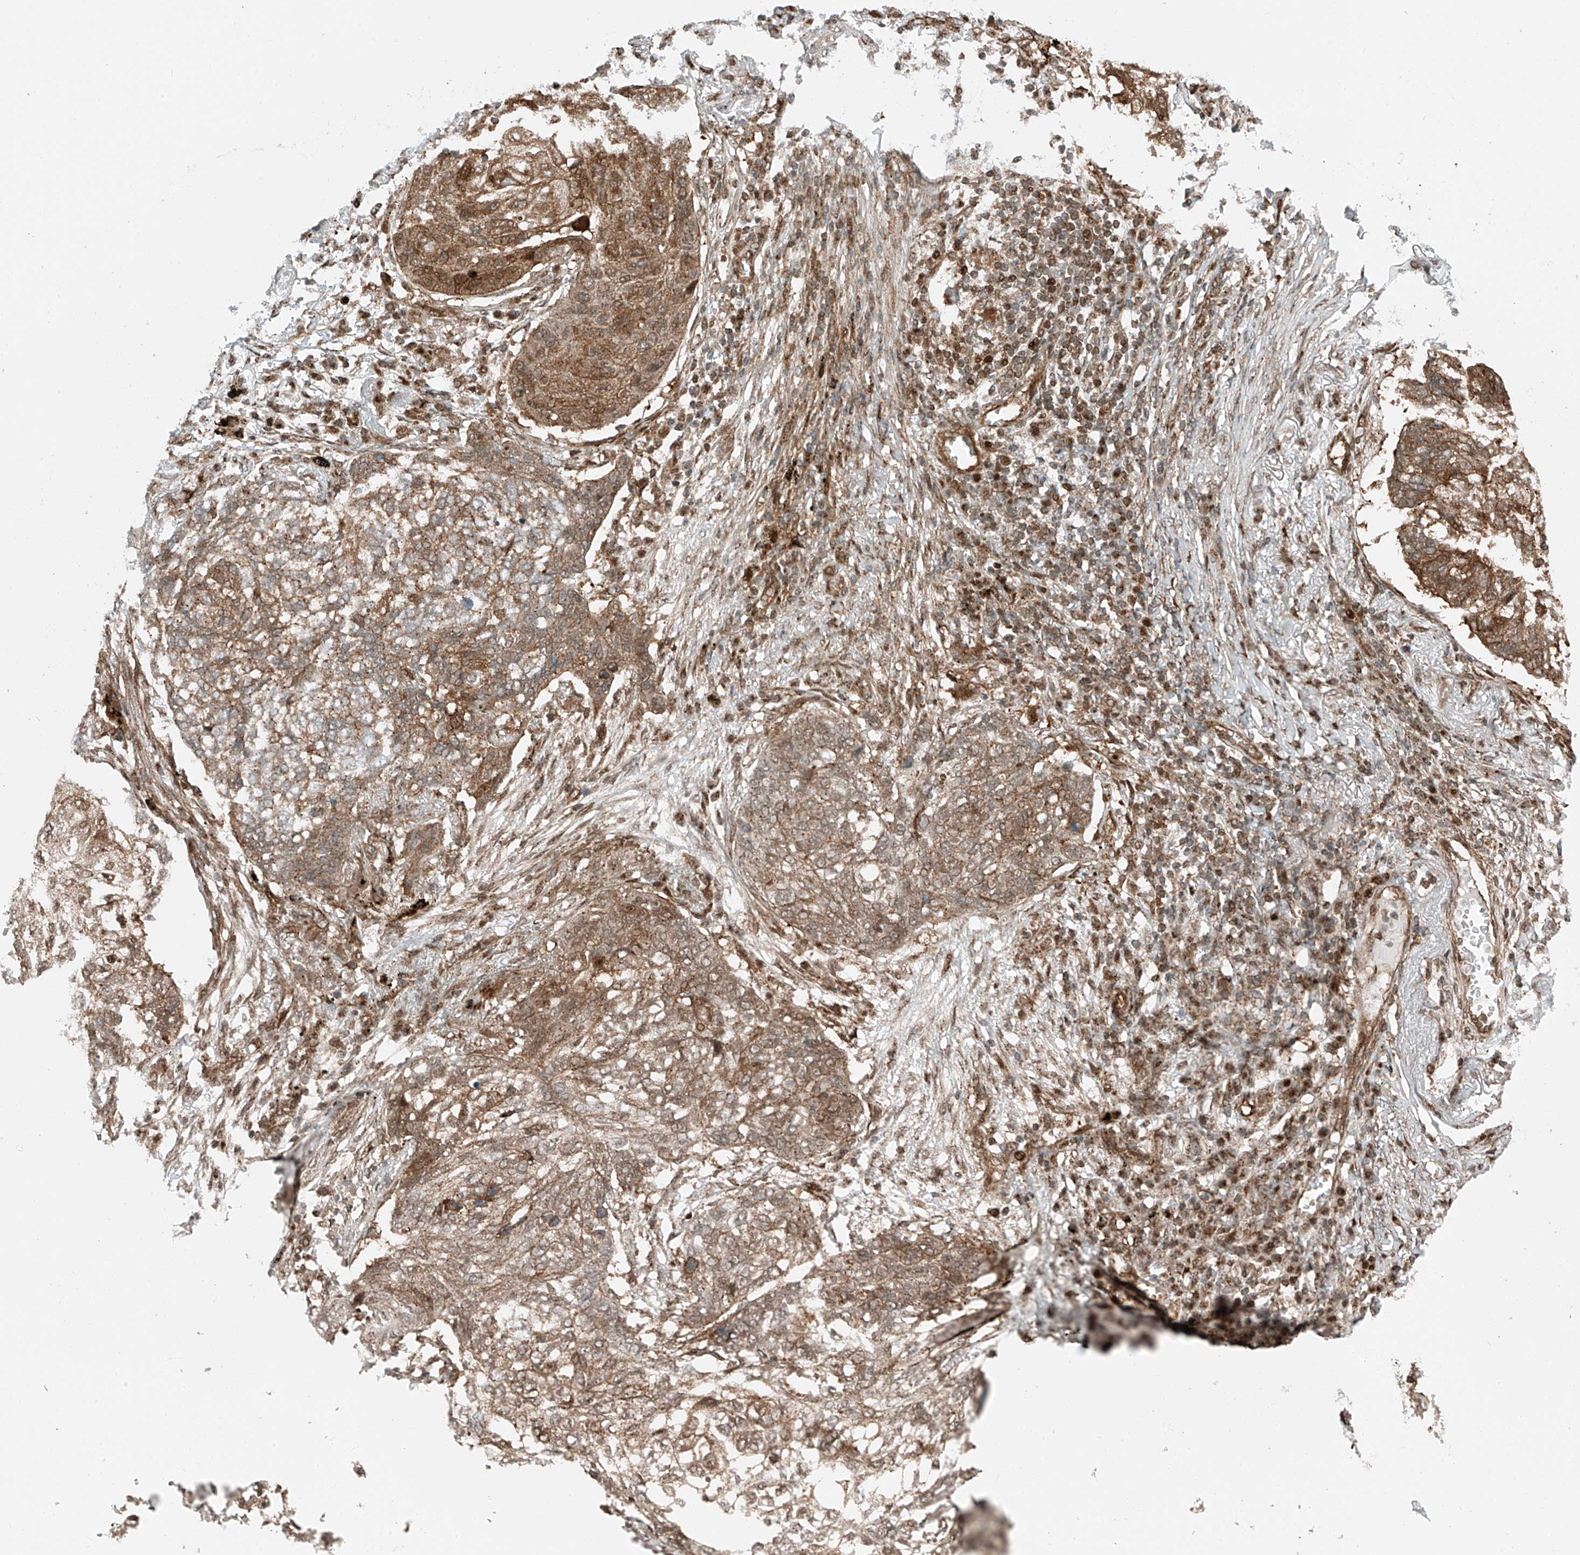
{"staining": {"intensity": "moderate", "quantity": ">75%", "location": "cytoplasmic/membranous"}, "tissue": "lung cancer", "cell_type": "Tumor cells", "image_type": "cancer", "snomed": [{"axis": "morphology", "description": "Squamous cell carcinoma, NOS"}, {"axis": "topography", "description": "Lung"}], "caption": "Protein expression analysis of human lung squamous cell carcinoma reveals moderate cytoplasmic/membranous positivity in approximately >75% of tumor cells. (Stains: DAB (3,3'-diaminobenzidine) in brown, nuclei in blue, Microscopy: brightfield microscopy at high magnification).", "gene": "USP48", "patient": {"sex": "female", "age": 63}}